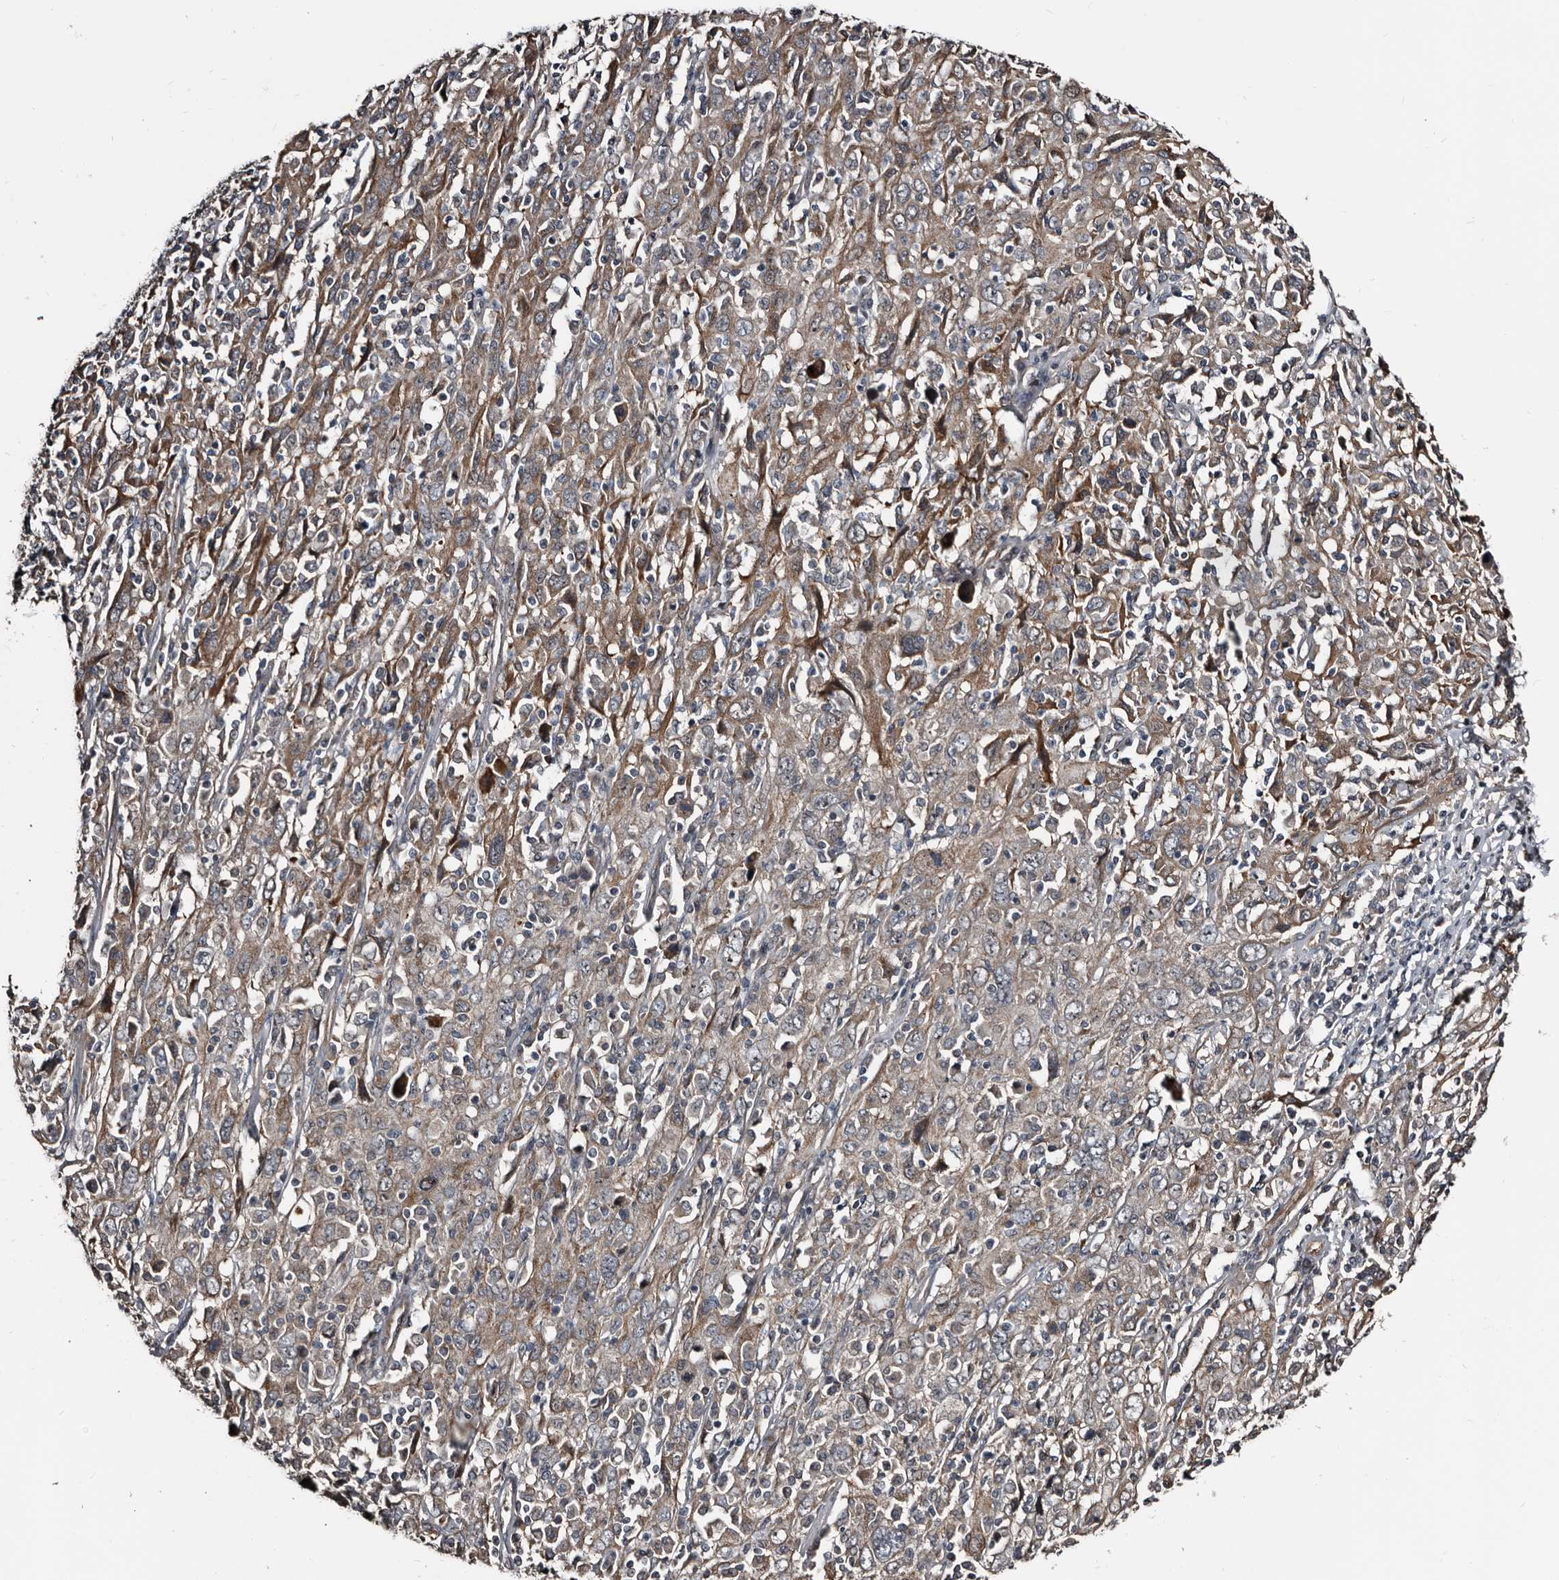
{"staining": {"intensity": "weak", "quantity": ">75%", "location": "cytoplasmic/membranous"}, "tissue": "cervical cancer", "cell_type": "Tumor cells", "image_type": "cancer", "snomed": [{"axis": "morphology", "description": "Squamous cell carcinoma, NOS"}, {"axis": "topography", "description": "Cervix"}], "caption": "IHC micrograph of neoplastic tissue: human squamous cell carcinoma (cervical) stained using immunohistochemistry (IHC) exhibits low levels of weak protein expression localized specifically in the cytoplasmic/membranous of tumor cells, appearing as a cytoplasmic/membranous brown color.", "gene": "DHPS", "patient": {"sex": "female", "age": 46}}